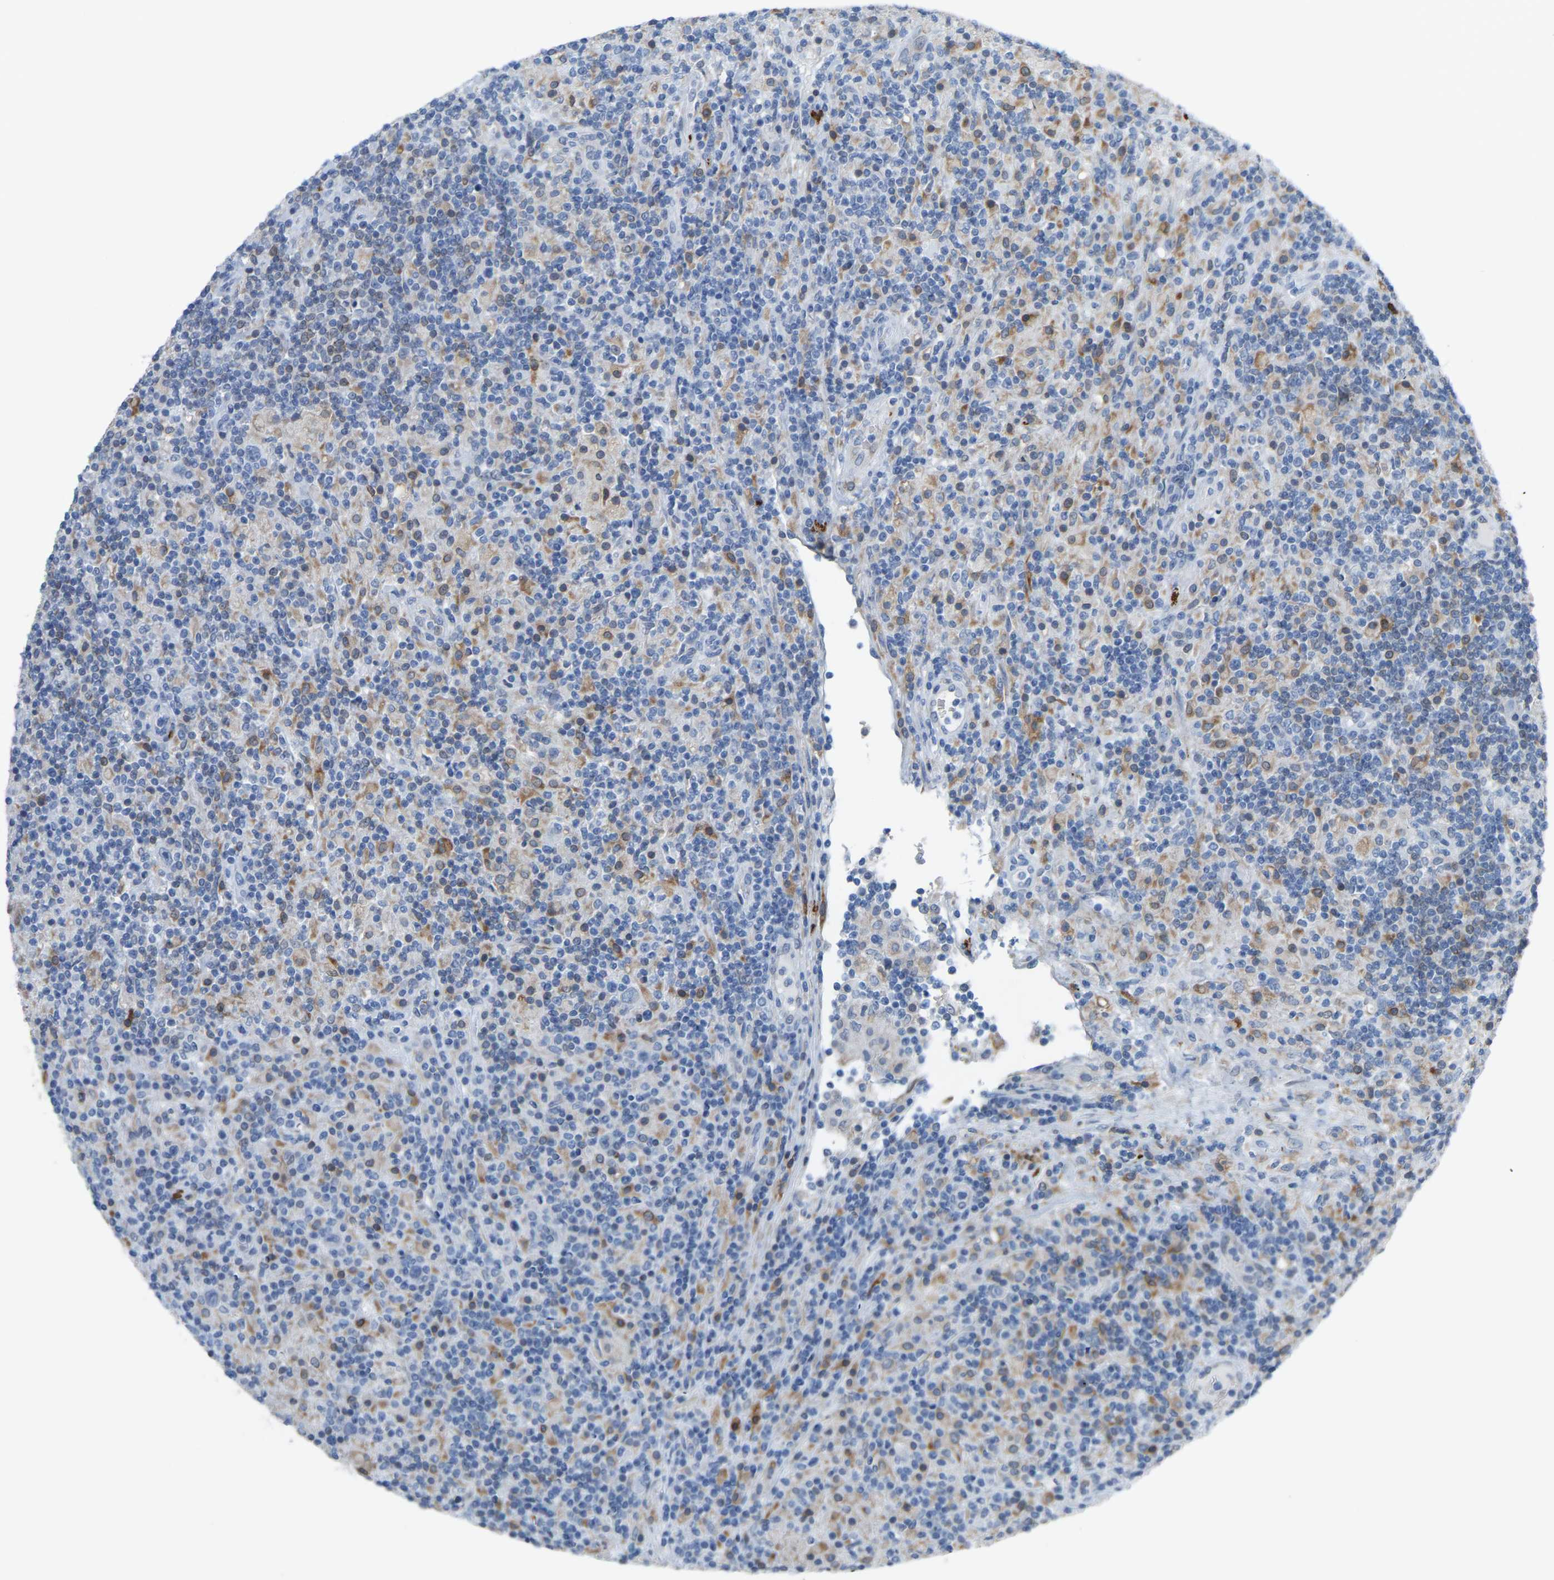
{"staining": {"intensity": "weak", "quantity": "<25%", "location": "cytoplasmic/membranous"}, "tissue": "lymphoma", "cell_type": "Tumor cells", "image_type": "cancer", "snomed": [{"axis": "morphology", "description": "Hodgkin's disease, NOS"}, {"axis": "topography", "description": "Lymph node"}], "caption": "Hodgkin's disease was stained to show a protein in brown. There is no significant expression in tumor cells. (DAB immunohistochemistry (IHC), high magnification).", "gene": "PTGS1", "patient": {"sex": "male", "age": 70}}